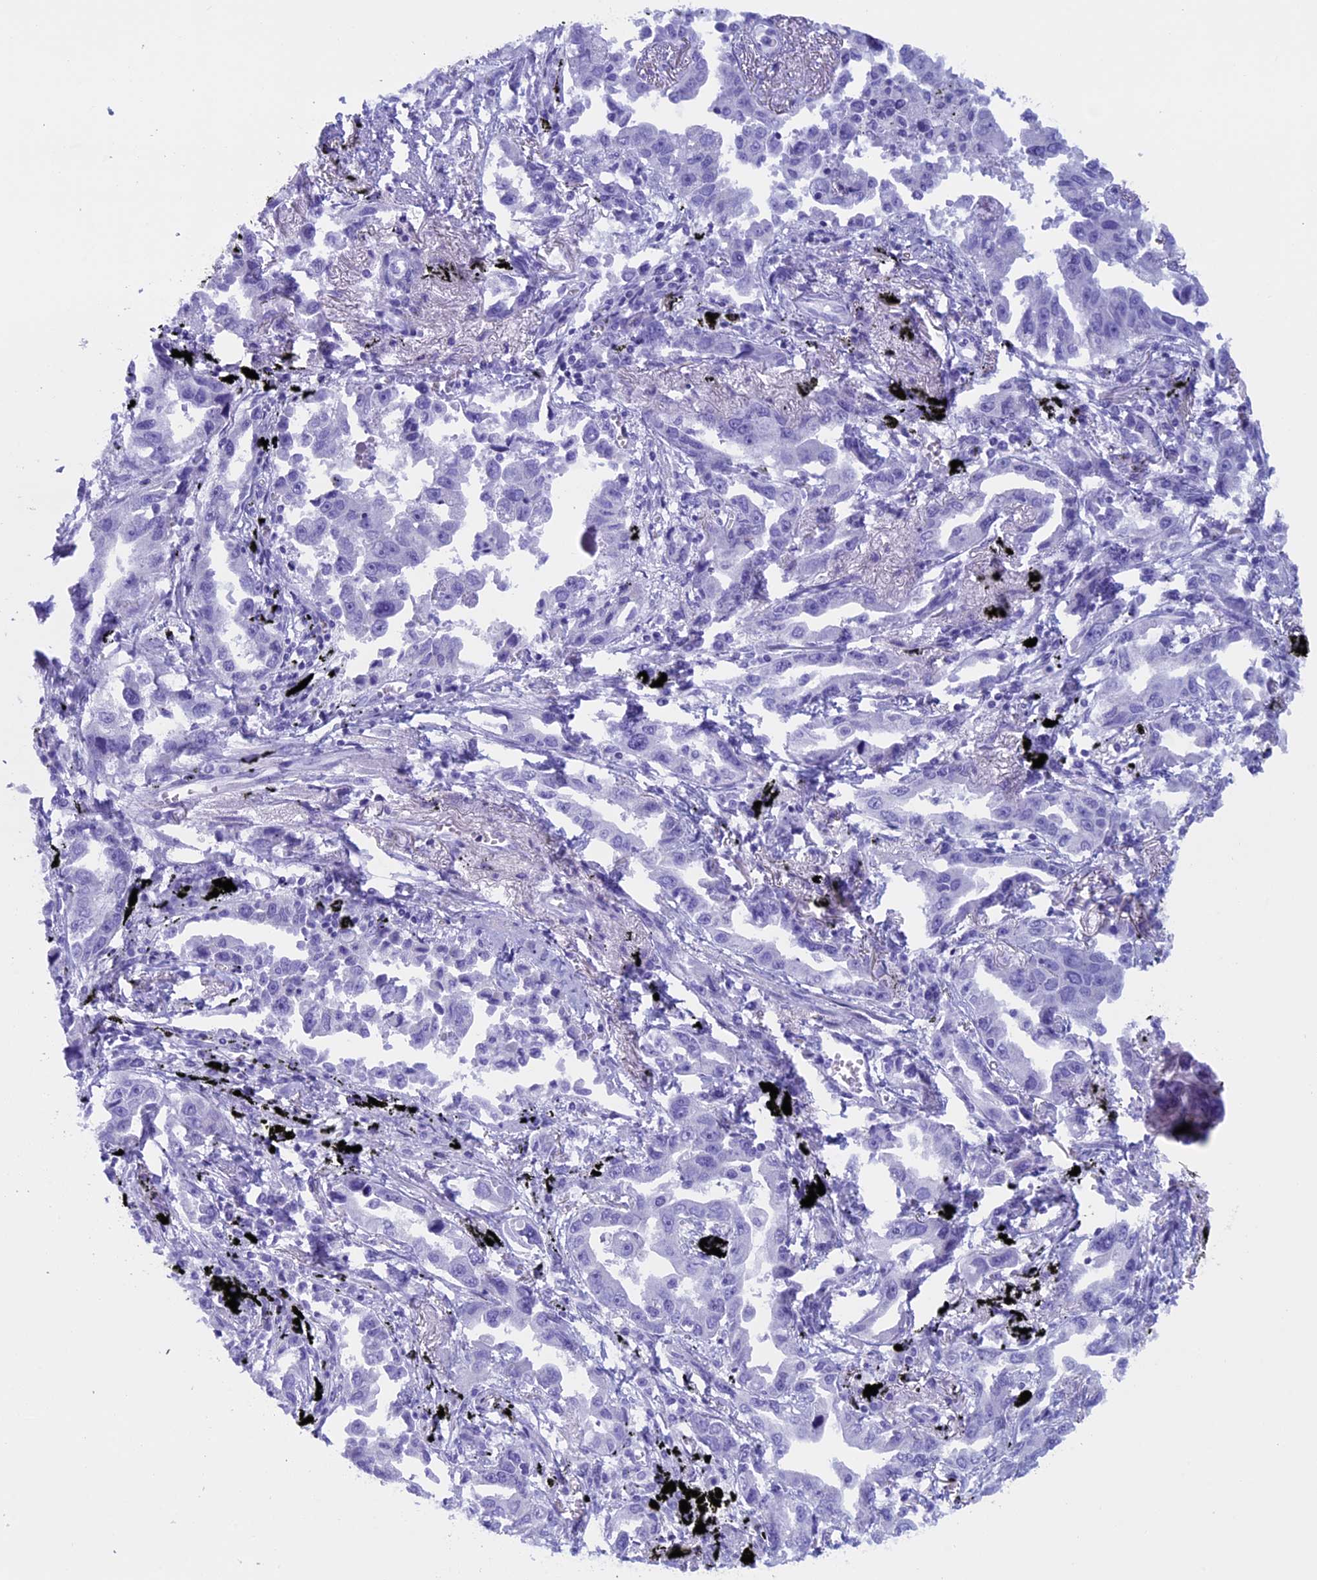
{"staining": {"intensity": "negative", "quantity": "none", "location": "none"}, "tissue": "lung cancer", "cell_type": "Tumor cells", "image_type": "cancer", "snomed": [{"axis": "morphology", "description": "Adenocarcinoma, NOS"}, {"axis": "topography", "description": "Lung"}], "caption": "Protein analysis of lung adenocarcinoma exhibits no significant positivity in tumor cells.", "gene": "FAM169A", "patient": {"sex": "male", "age": 67}}